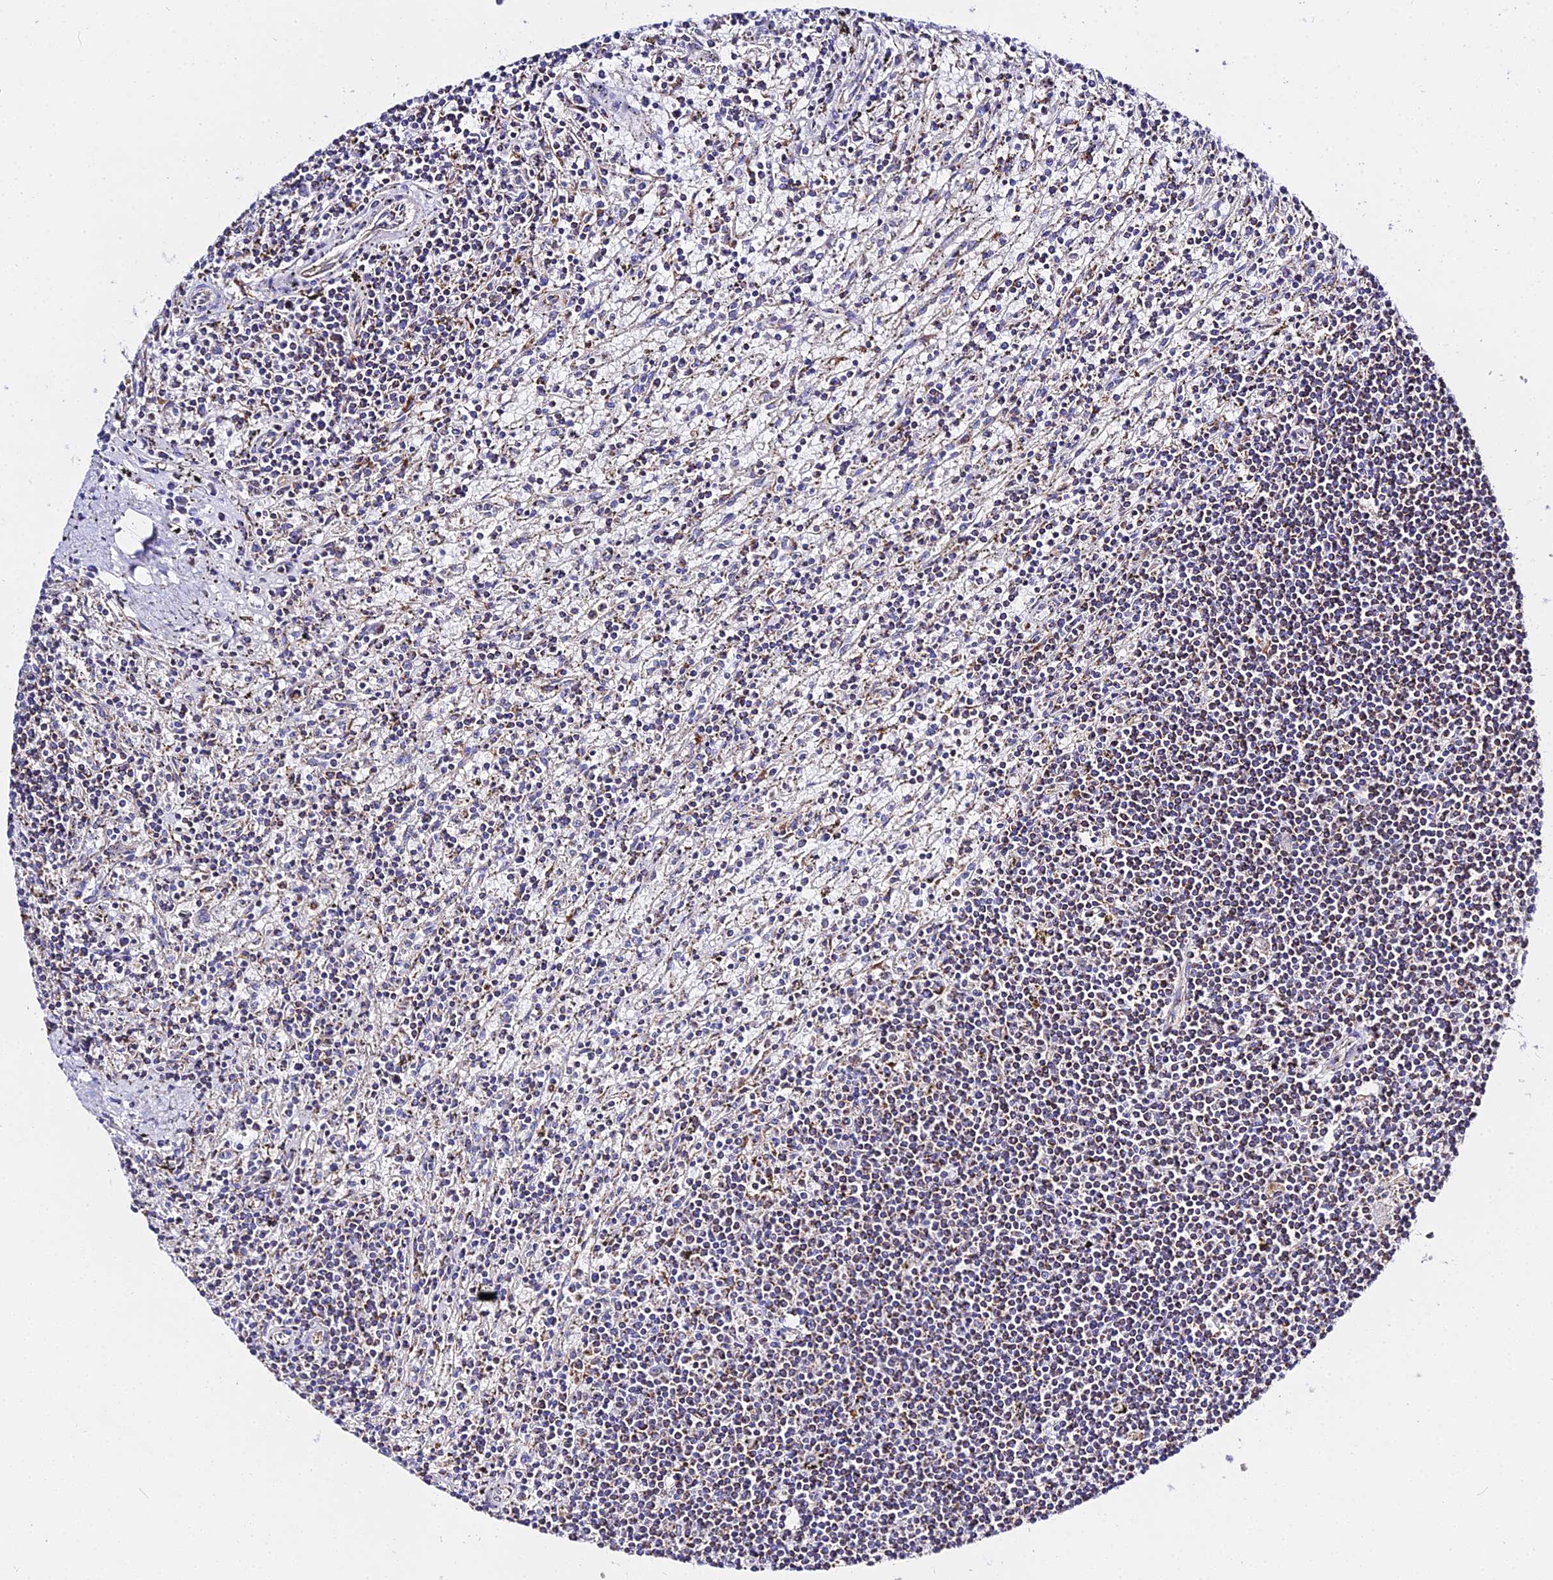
{"staining": {"intensity": "weak", "quantity": "25%-75%", "location": "cytoplasmic/membranous"}, "tissue": "lymphoma", "cell_type": "Tumor cells", "image_type": "cancer", "snomed": [{"axis": "morphology", "description": "Malignant lymphoma, non-Hodgkin's type, Low grade"}, {"axis": "topography", "description": "Spleen"}], "caption": "A low amount of weak cytoplasmic/membranous positivity is present in about 25%-75% of tumor cells in lymphoma tissue.", "gene": "ZNF573", "patient": {"sex": "male", "age": 76}}